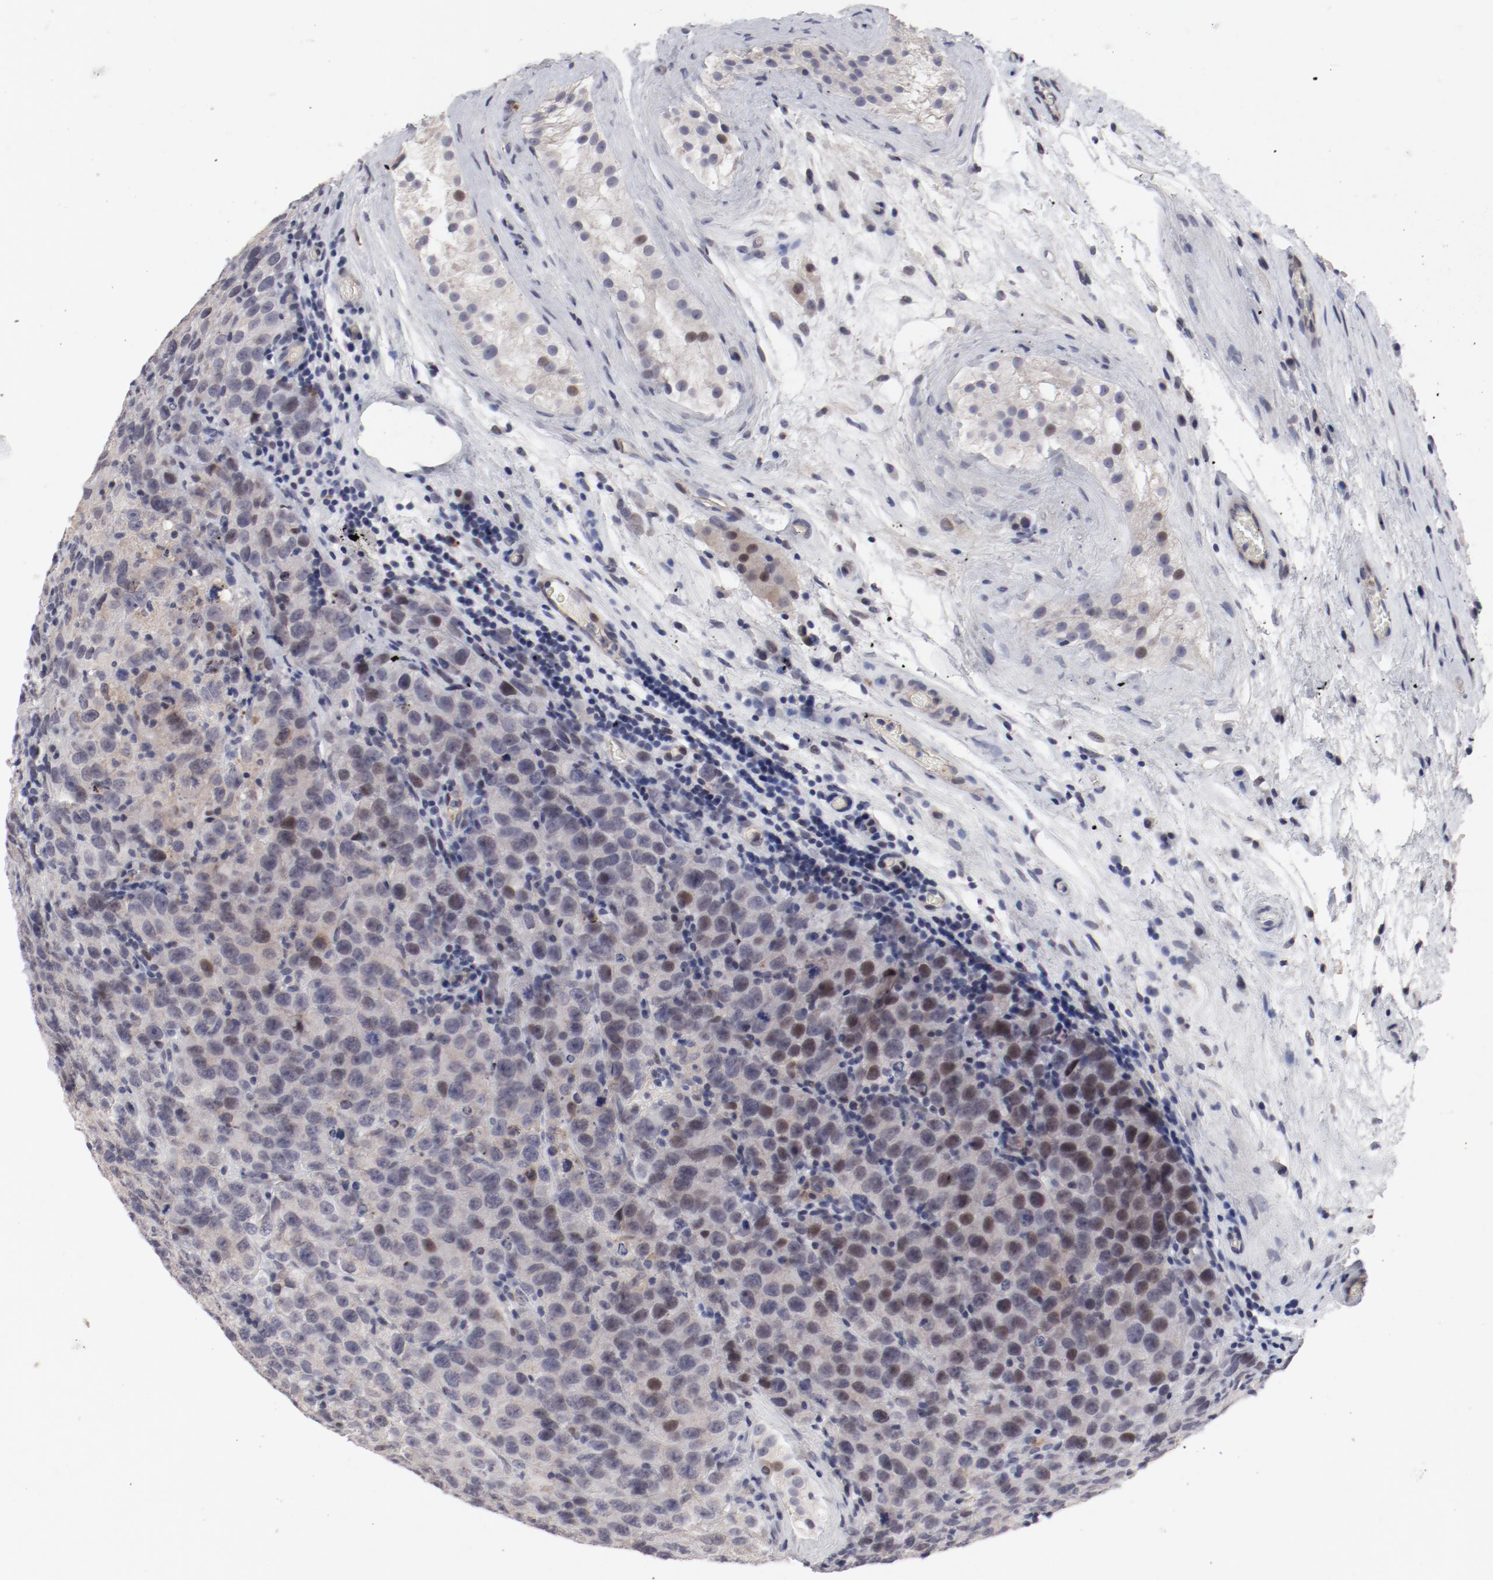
{"staining": {"intensity": "weak", "quantity": "<25%", "location": "nuclear"}, "tissue": "testis cancer", "cell_type": "Tumor cells", "image_type": "cancer", "snomed": [{"axis": "morphology", "description": "Seminoma, NOS"}, {"axis": "topography", "description": "Testis"}], "caption": "There is no significant expression in tumor cells of seminoma (testis).", "gene": "FSCB", "patient": {"sex": "male", "age": 52}}